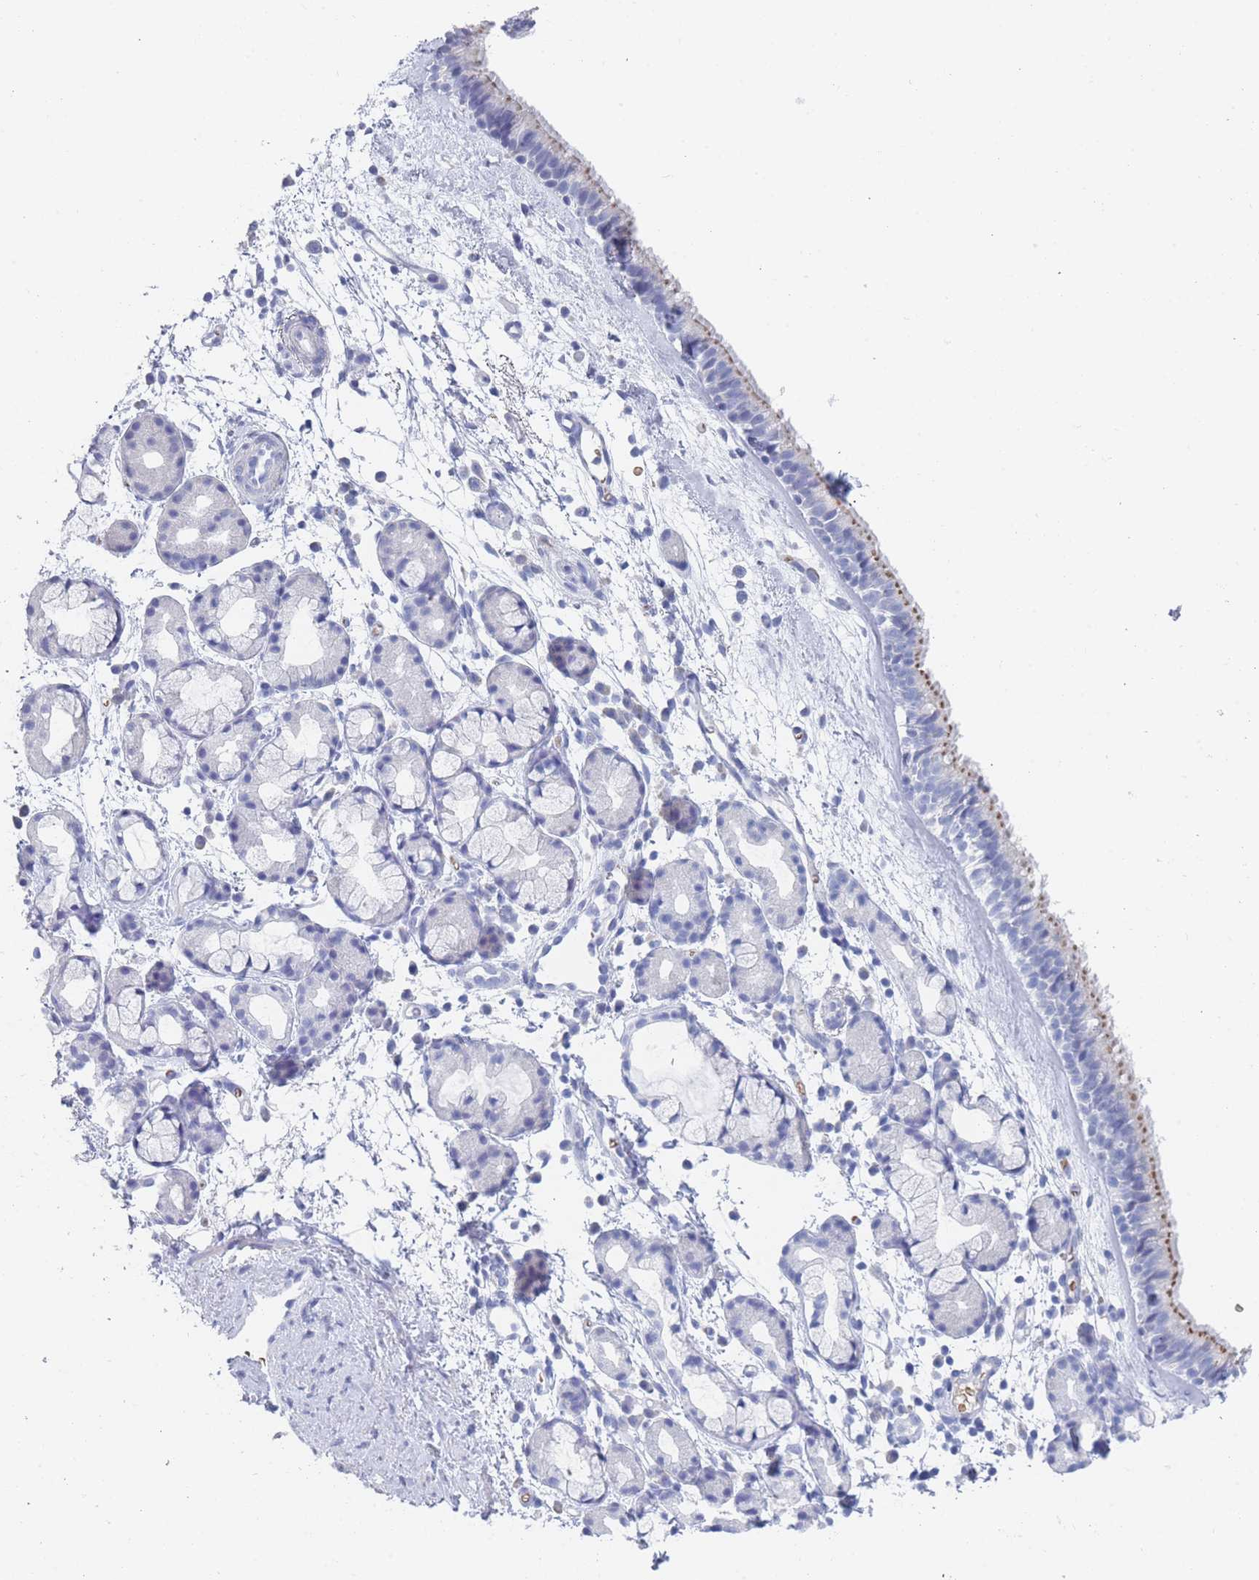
{"staining": {"intensity": "moderate", "quantity": "<25%", "location": "cytoplasmic/membranous"}, "tissue": "nasopharynx", "cell_type": "Respiratory epithelial cells", "image_type": "normal", "snomed": [{"axis": "morphology", "description": "Normal tissue, NOS"}, {"axis": "topography", "description": "Nasopharynx"}], "caption": "Nasopharynx stained for a protein (brown) exhibits moderate cytoplasmic/membranous positive expression in about <25% of respiratory epithelial cells.", "gene": "OR5D16", "patient": {"sex": "female", "age": 81}}